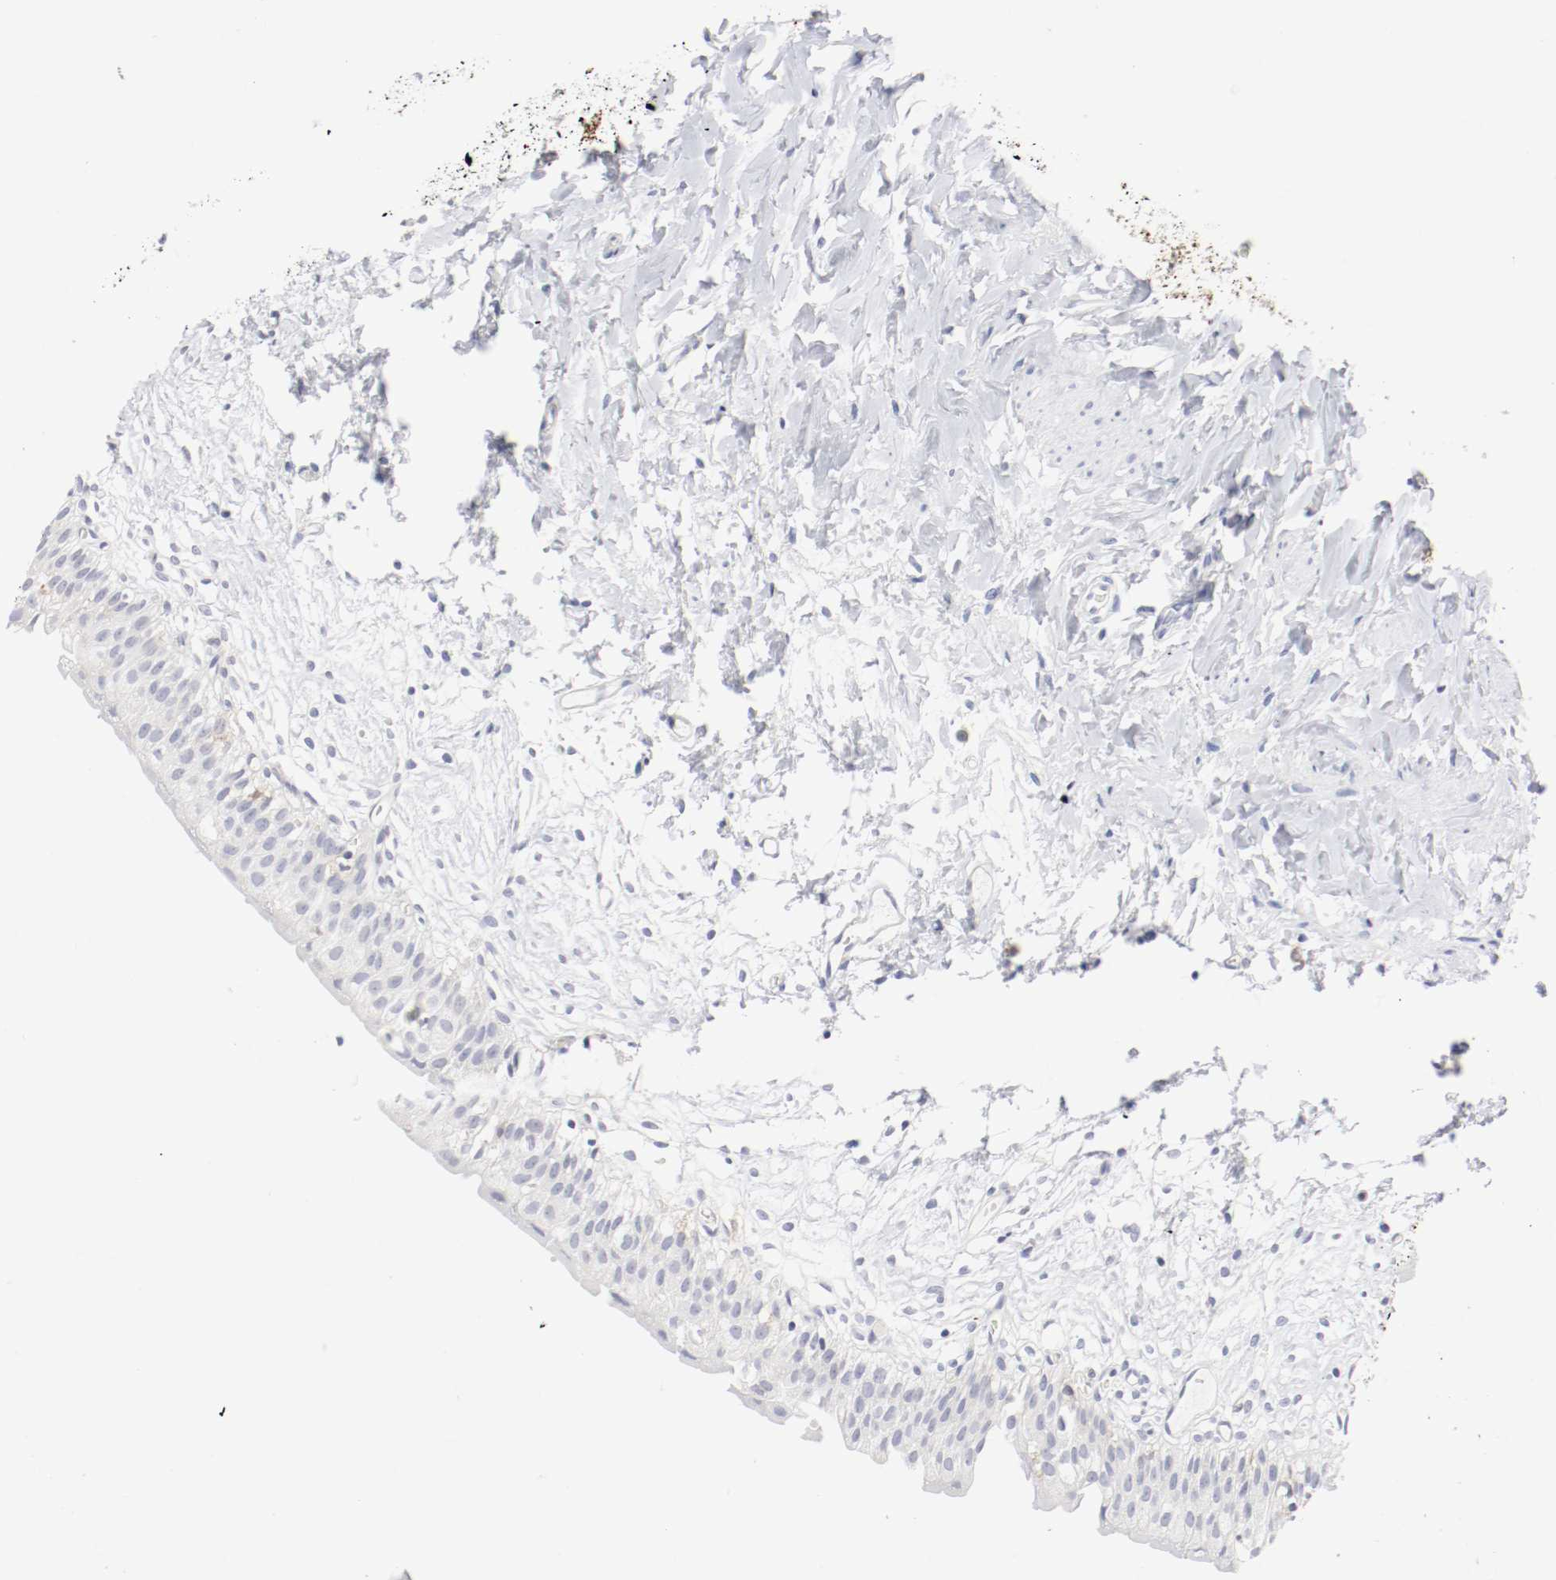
{"staining": {"intensity": "weak", "quantity": "<25%", "location": "cytoplasmic/membranous"}, "tissue": "urinary bladder", "cell_type": "Urothelial cells", "image_type": "normal", "snomed": [{"axis": "morphology", "description": "Normal tissue, NOS"}, {"axis": "topography", "description": "Urinary bladder"}], "caption": "The photomicrograph demonstrates no significant staining in urothelial cells of urinary bladder.", "gene": "ITGAX", "patient": {"sex": "female", "age": 80}}